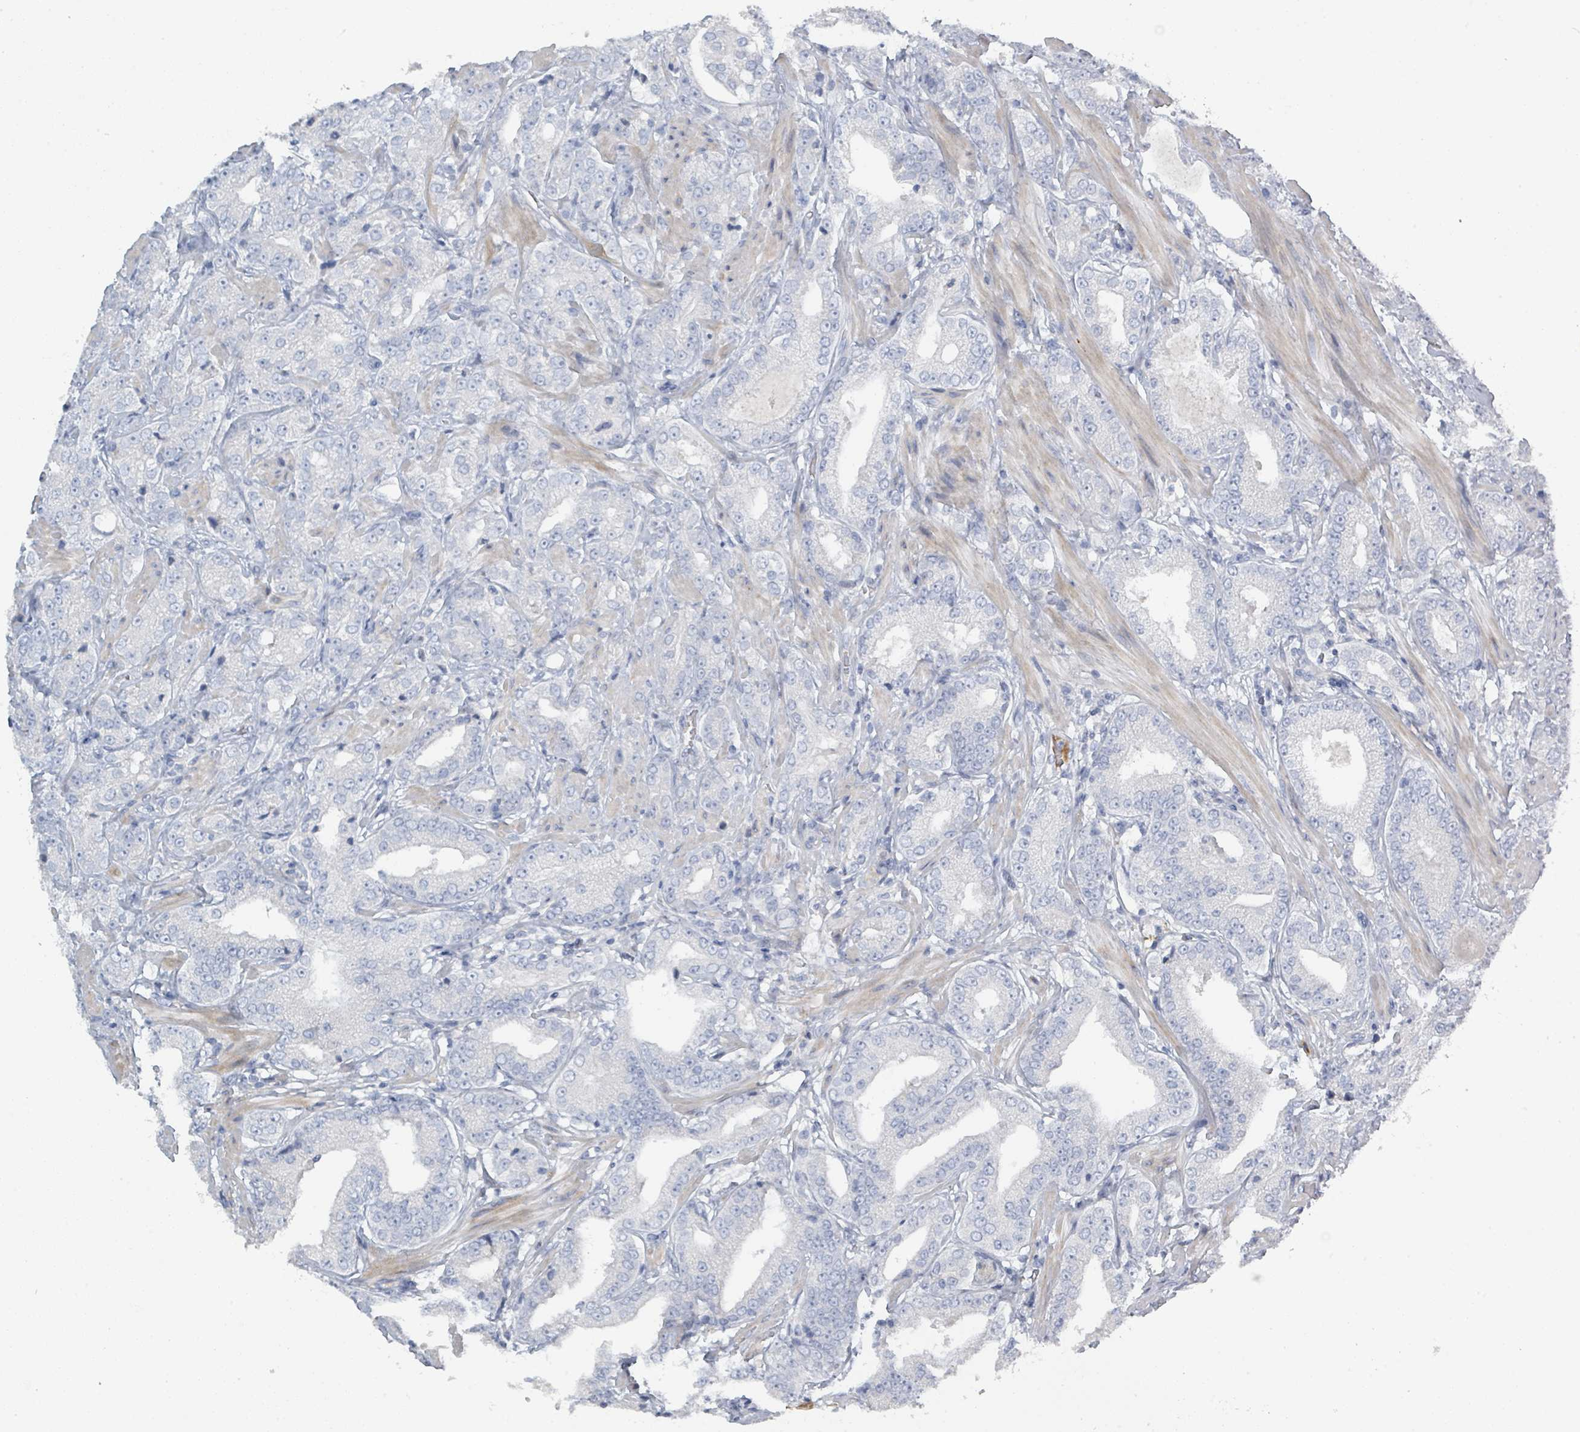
{"staining": {"intensity": "negative", "quantity": "none", "location": "none"}, "tissue": "prostate cancer", "cell_type": "Tumor cells", "image_type": "cancer", "snomed": [{"axis": "morphology", "description": "Adenocarcinoma, Low grade"}, {"axis": "topography", "description": "Prostate"}], "caption": "High magnification brightfield microscopy of prostate cancer stained with DAB (brown) and counterstained with hematoxylin (blue): tumor cells show no significant staining.", "gene": "RAB33B", "patient": {"sex": "male", "age": 67}}